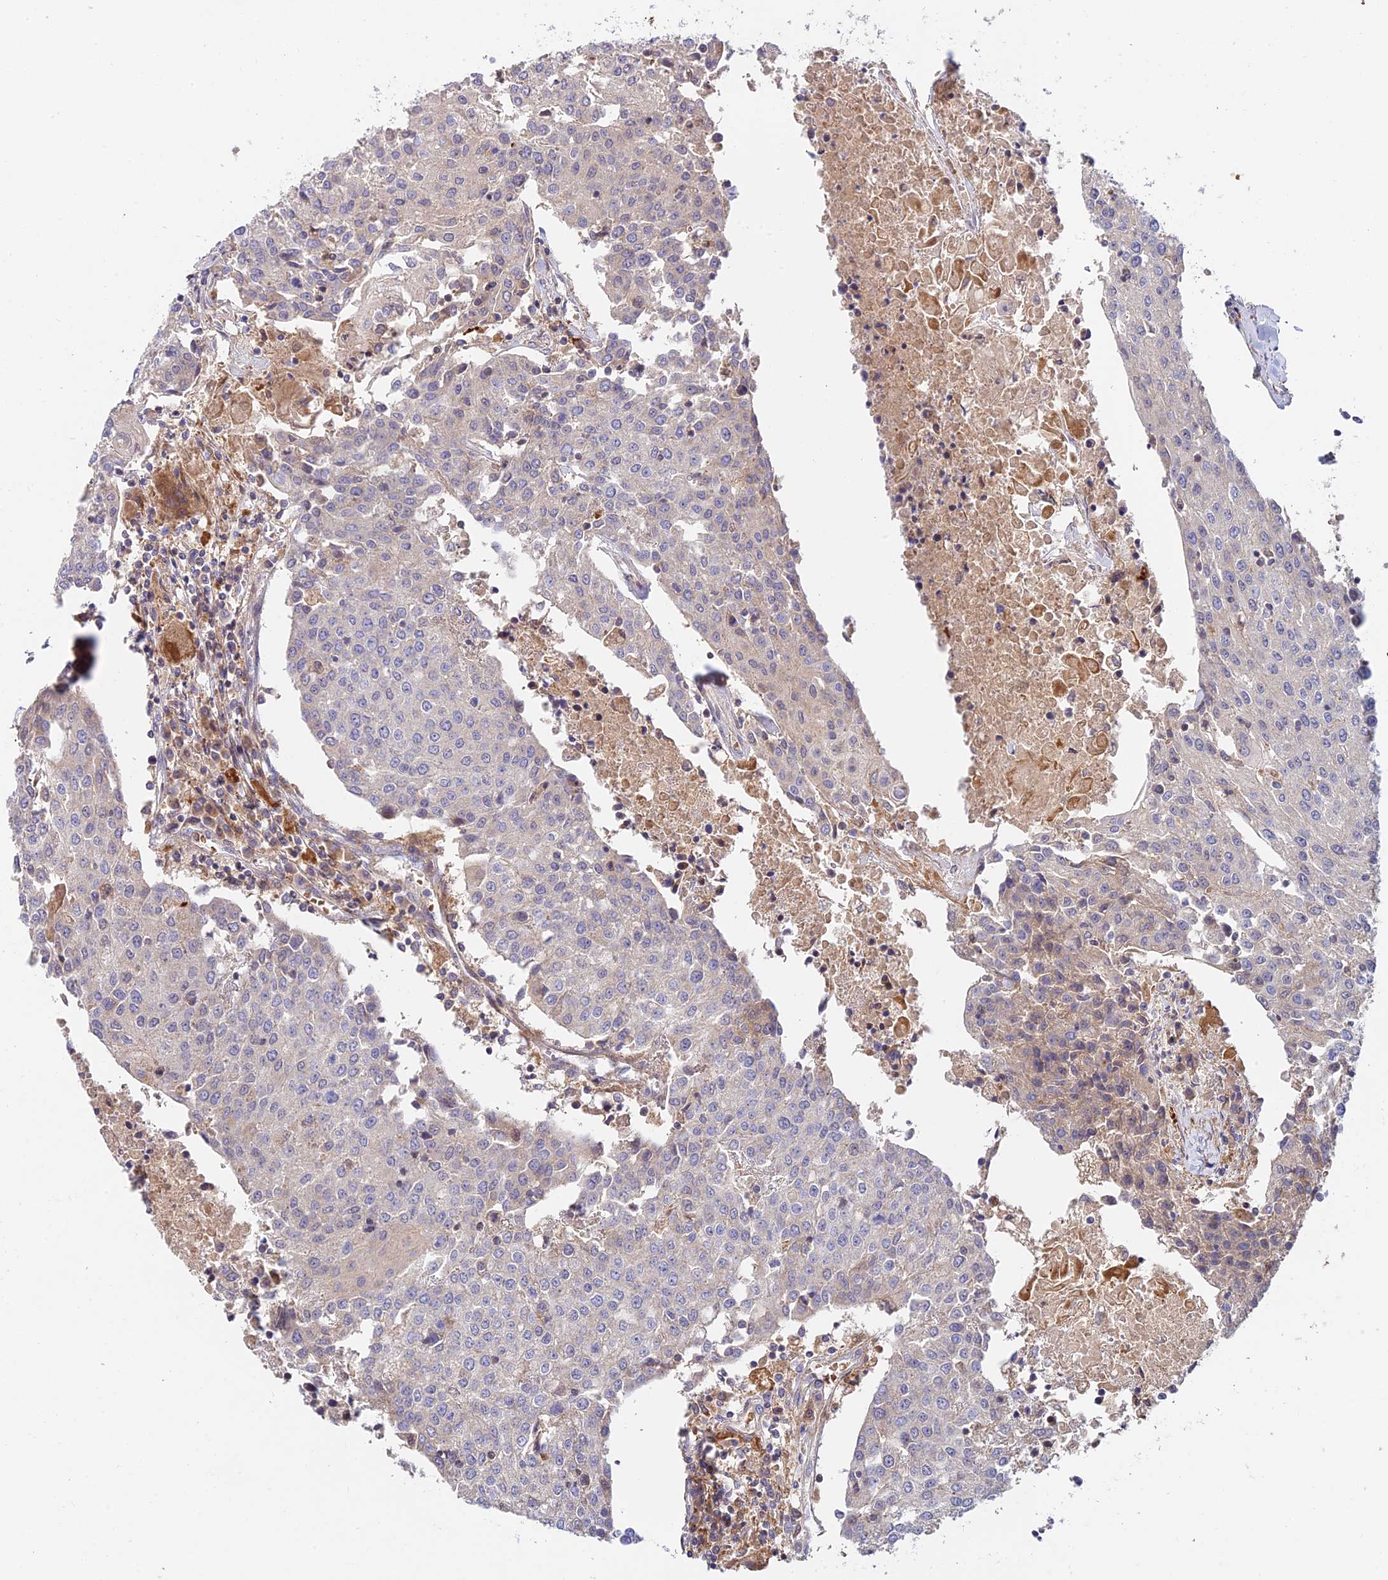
{"staining": {"intensity": "negative", "quantity": "none", "location": "none"}, "tissue": "urothelial cancer", "cell_type": "Tumor cells", "image_type": "cancer", "snomed": [{"axis": "morphology", "description": "Urothelial carcinoma, High grade"}, {"axis": "topography", "description": "Urinary bladder"}], "caption": "IHC of urothelial cancer reveals no positivity in tumor cells.", "gene": "FUOM", "patient": {"sex": "female", "age": 85}}